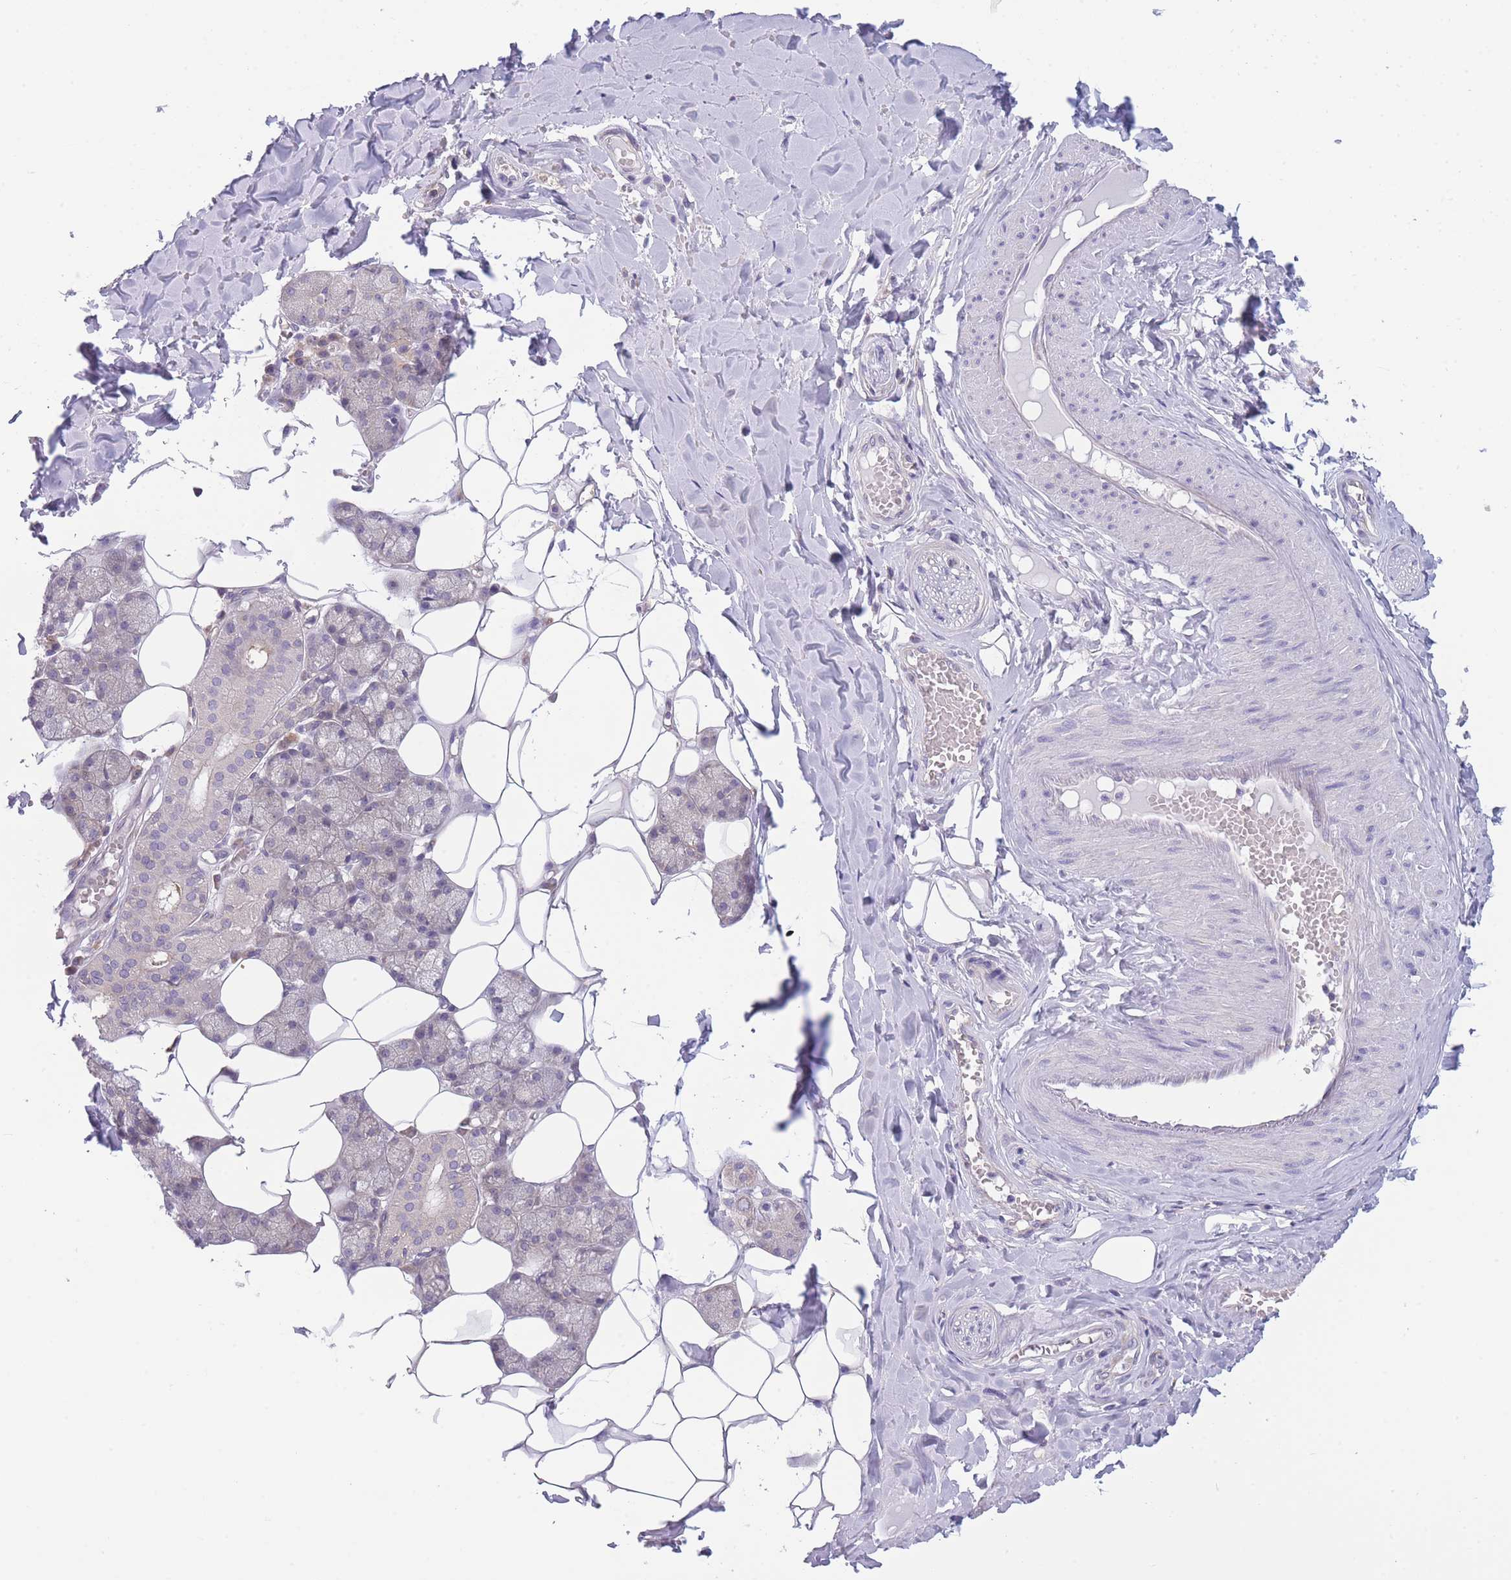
{"staining": {"intensity": "weak", "quantity": "<25%", "location": "cytoplasmic/membranous"}, "tissue": "salivary gland", "cell_type": "Glandular cells", "image_type": "normal", "snomed": [{"axis": "morphology", "description": "Normal tissue, NOS"}, {"axis": "topography", "description": "Salivary gland"}], "caption": "DAB immunohistochemical staining of benign human salivary gland displays no significant positivity in glandular cells. The staining is performed using DAB (3,3'-diaminobenzidine) brown chromogen with nuclei counter-stained in using hematoxylin.", "gene": "PFDN6", "patient": {"sex": "male", "age": 62}}